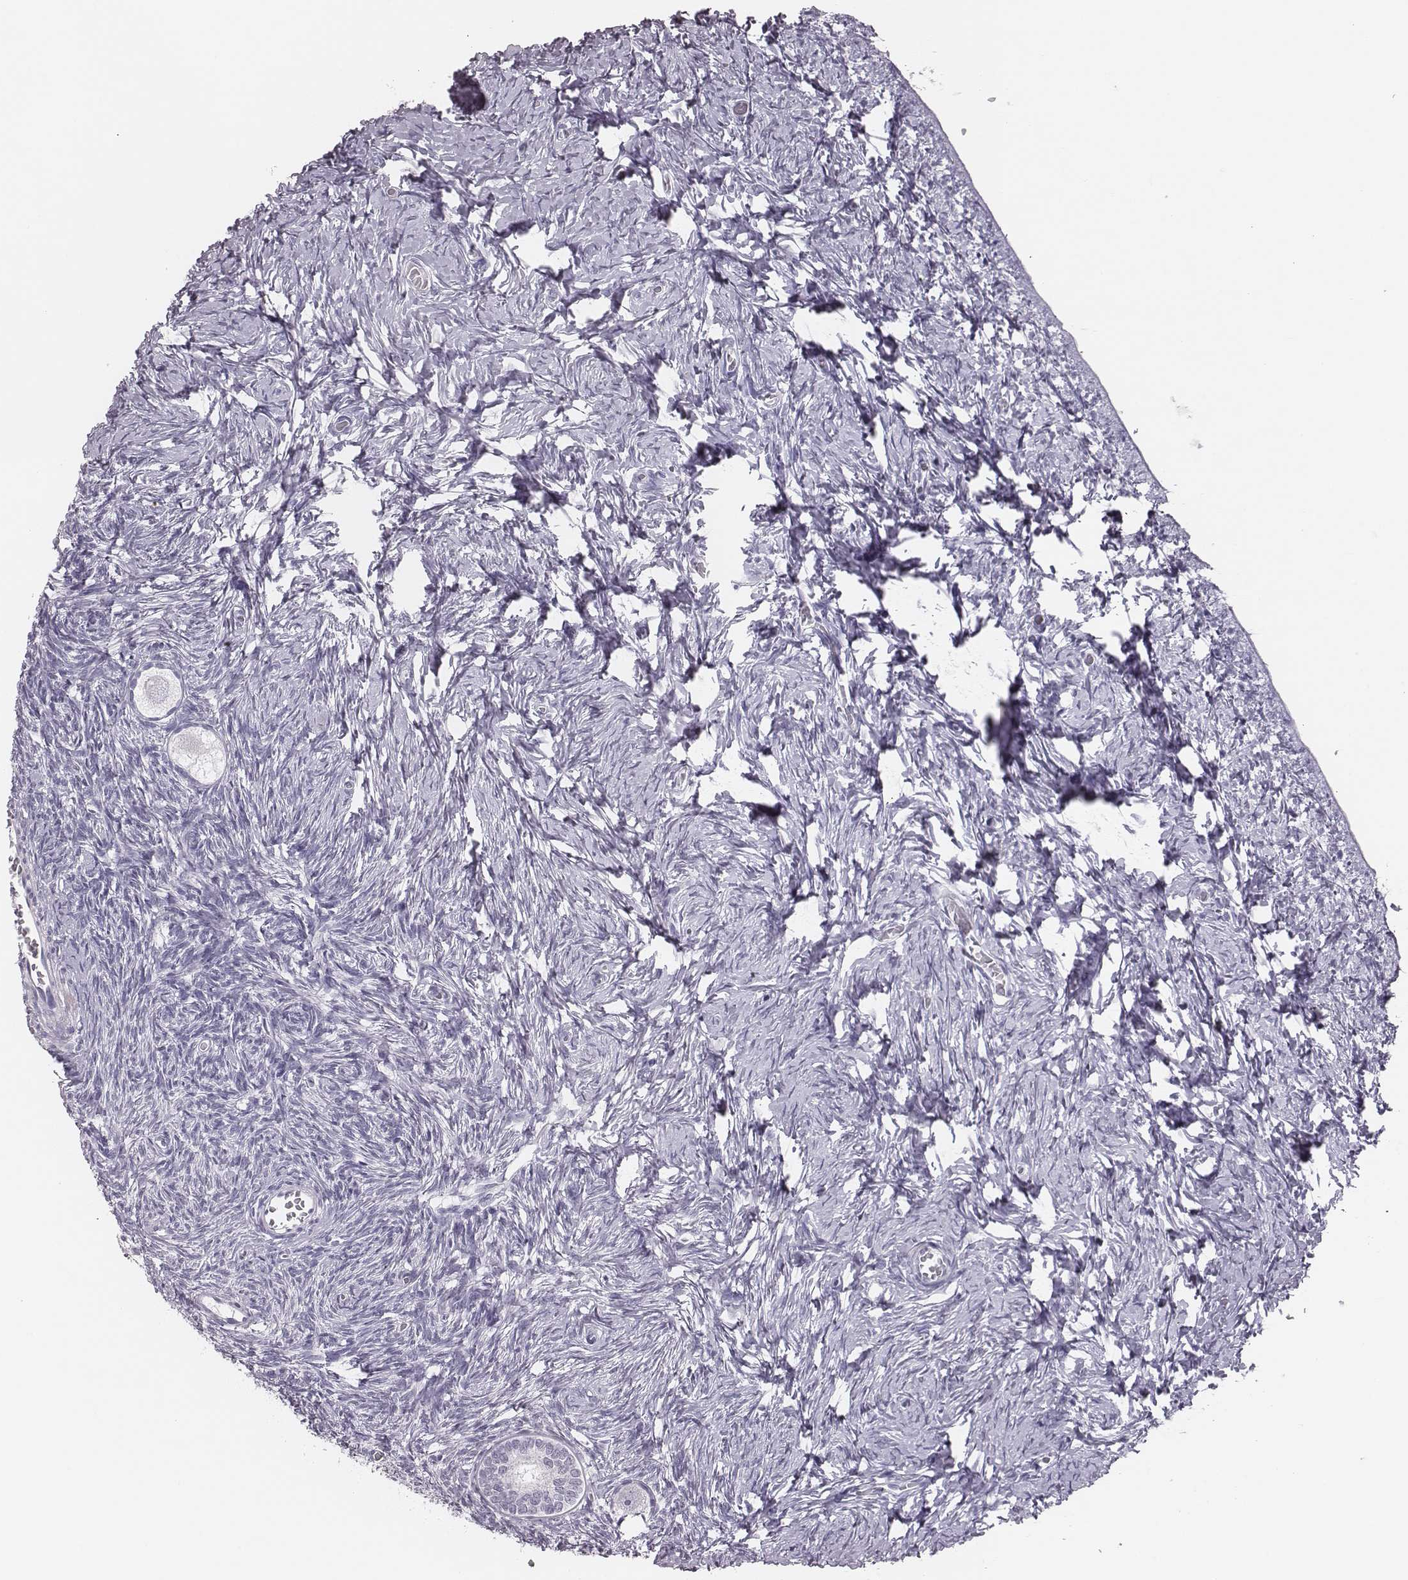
{"staining": {"intensity": "negative", "quantity": "none", "location": "none"}, "tissue": "ovary", "cell_type": "Follicle cells", "image_type": "normal", "snomed": [{"axis": "morphology", "description": "Normal tissue, NOS"}, {"axis": "topography", "description": "Ovary"}], "caption": "A high-resolution photomicrograph shows IHC staining of unremarkable ovary, which shows no significant expression in follicle cells. (DAB immunohistochemistry (IHC), high magnification).", "gene": "H1", "patient": {"sex": "female", "age": 27}}